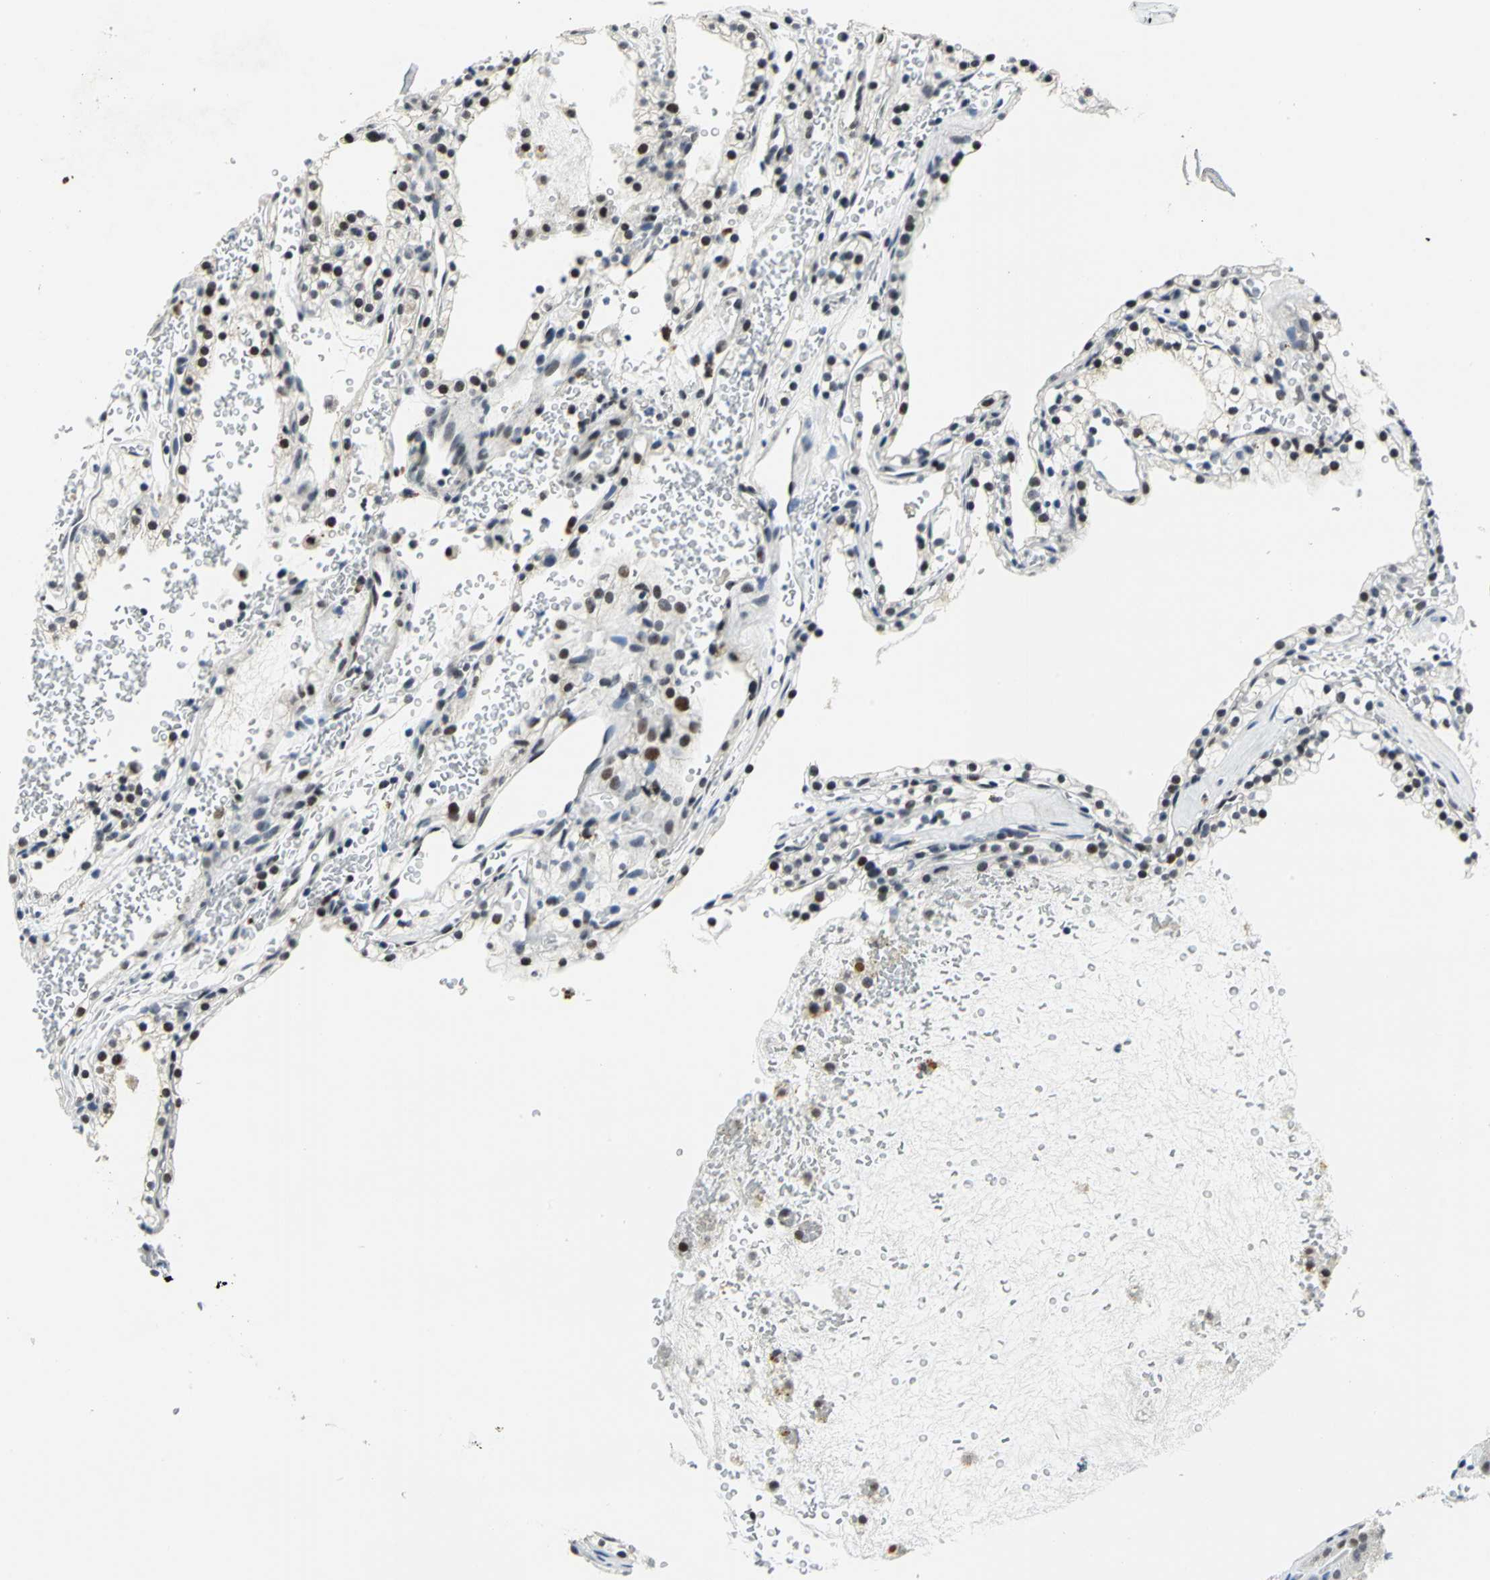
{"staining": {"intensity": "strong", "quantity": ">75%", "location": "nuclear"}, "tissue": "renal cancer", "cell_type": "Tumor cells", "image_type": "cancer", "snomed": [{"axis": "morphology", "description": "Adenocarcinoma, NOS"}, {"axis": "topography", "description": "Kidney"}], "caption": "Immunohistochemical staining of renal adenocarcinoma exhibits strong nuclear protein positivity in about >75% of tumor cells.", "gene": "RAD17", "patient": {"sex": "female", "age": 41}}